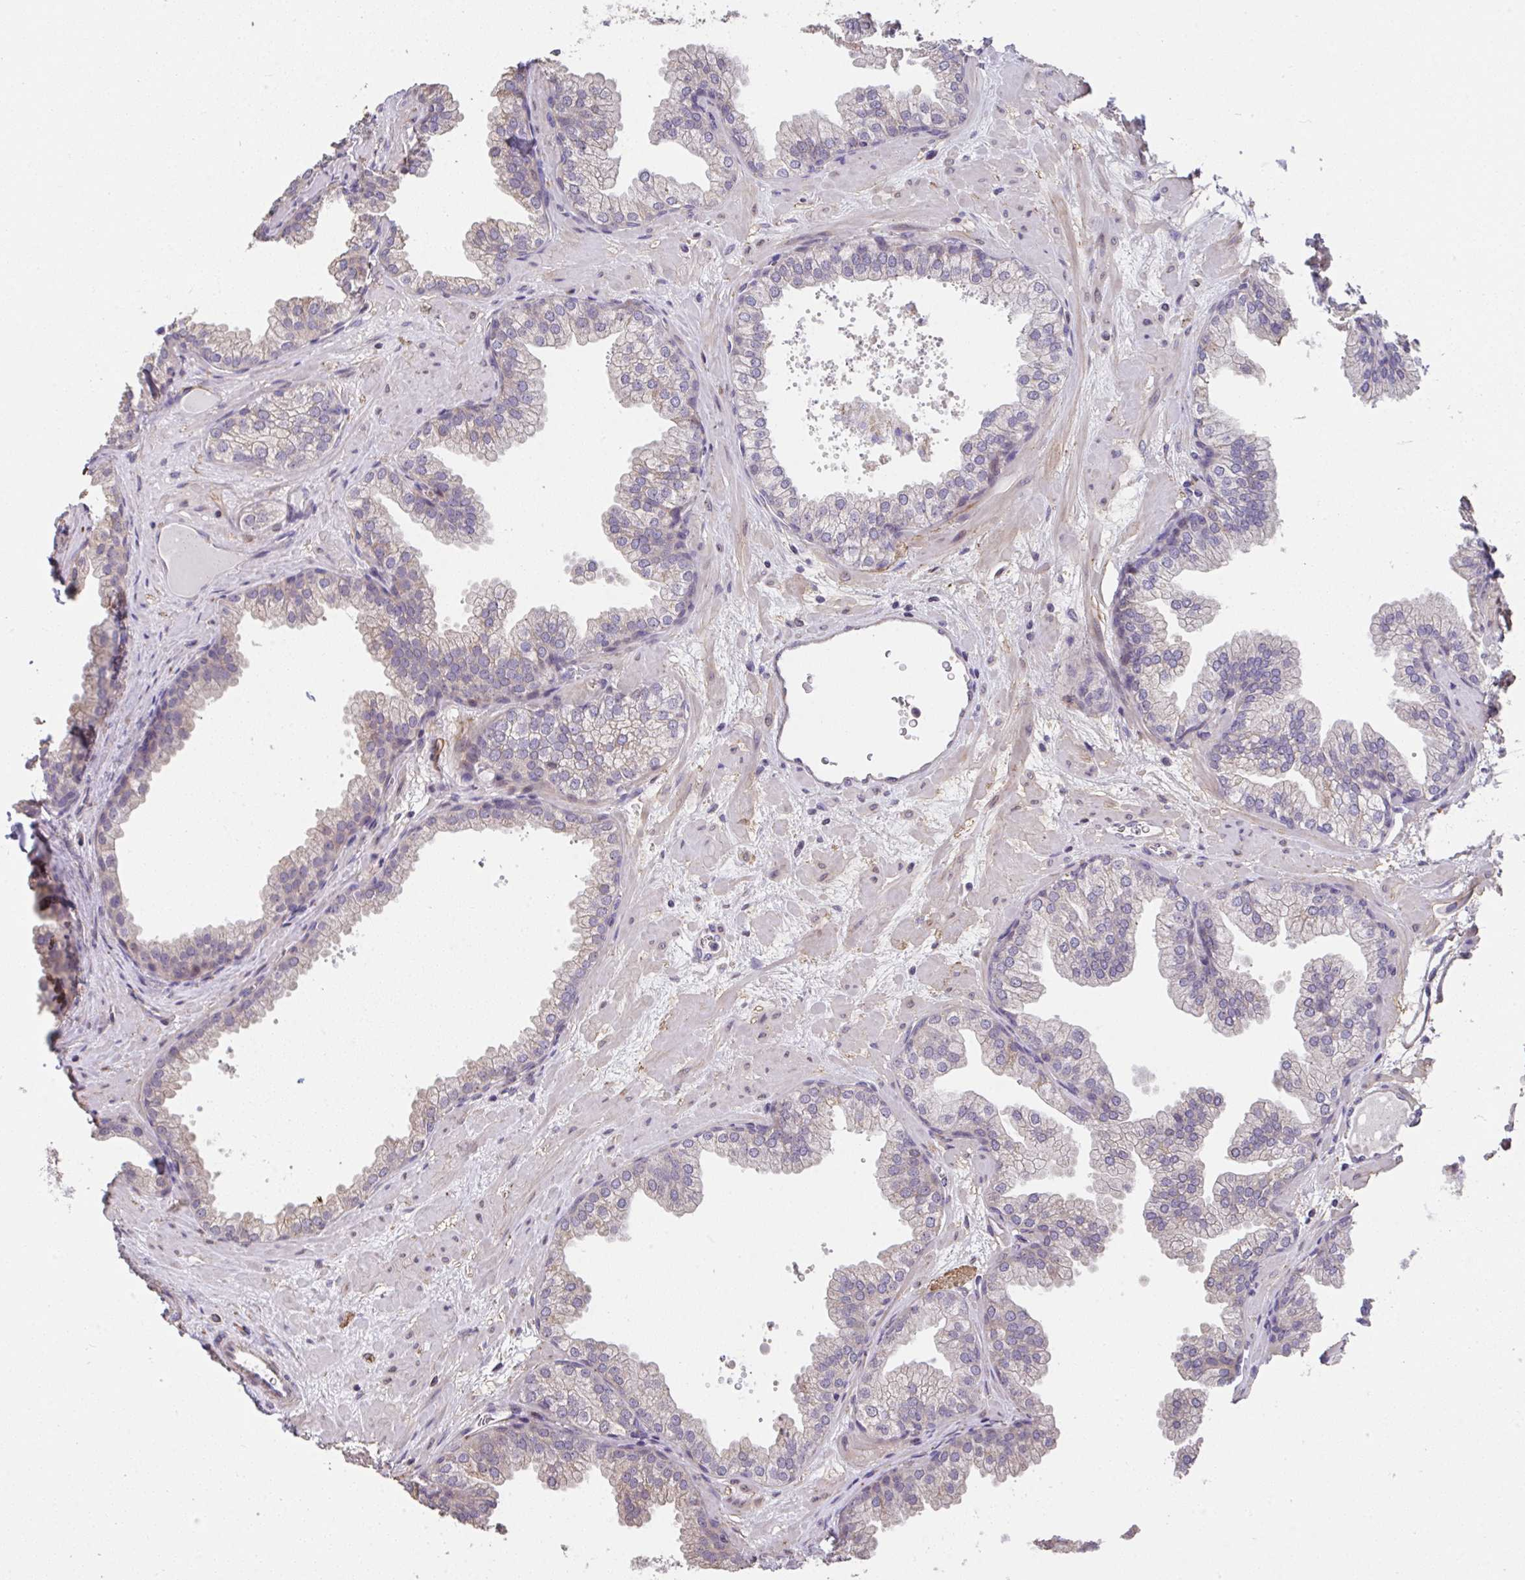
{"staining": {"intensity": "negative", "quantity": "none", "location": "none"}, "tissue": "prostate", "cell_type": "Glandular cells", "image_type": "normal", "snomed": [{"axis": "morphology", "description": "Normal tissue, NOS"}, {"axis": "topography", "description": "Prostate"}], "caption": "DAB immunohistochemical staining of benign prostate displays no significant staining in glandular cells.", "gene": "RUNDC3B", "patient": {"sex": "male", "age": 37}}